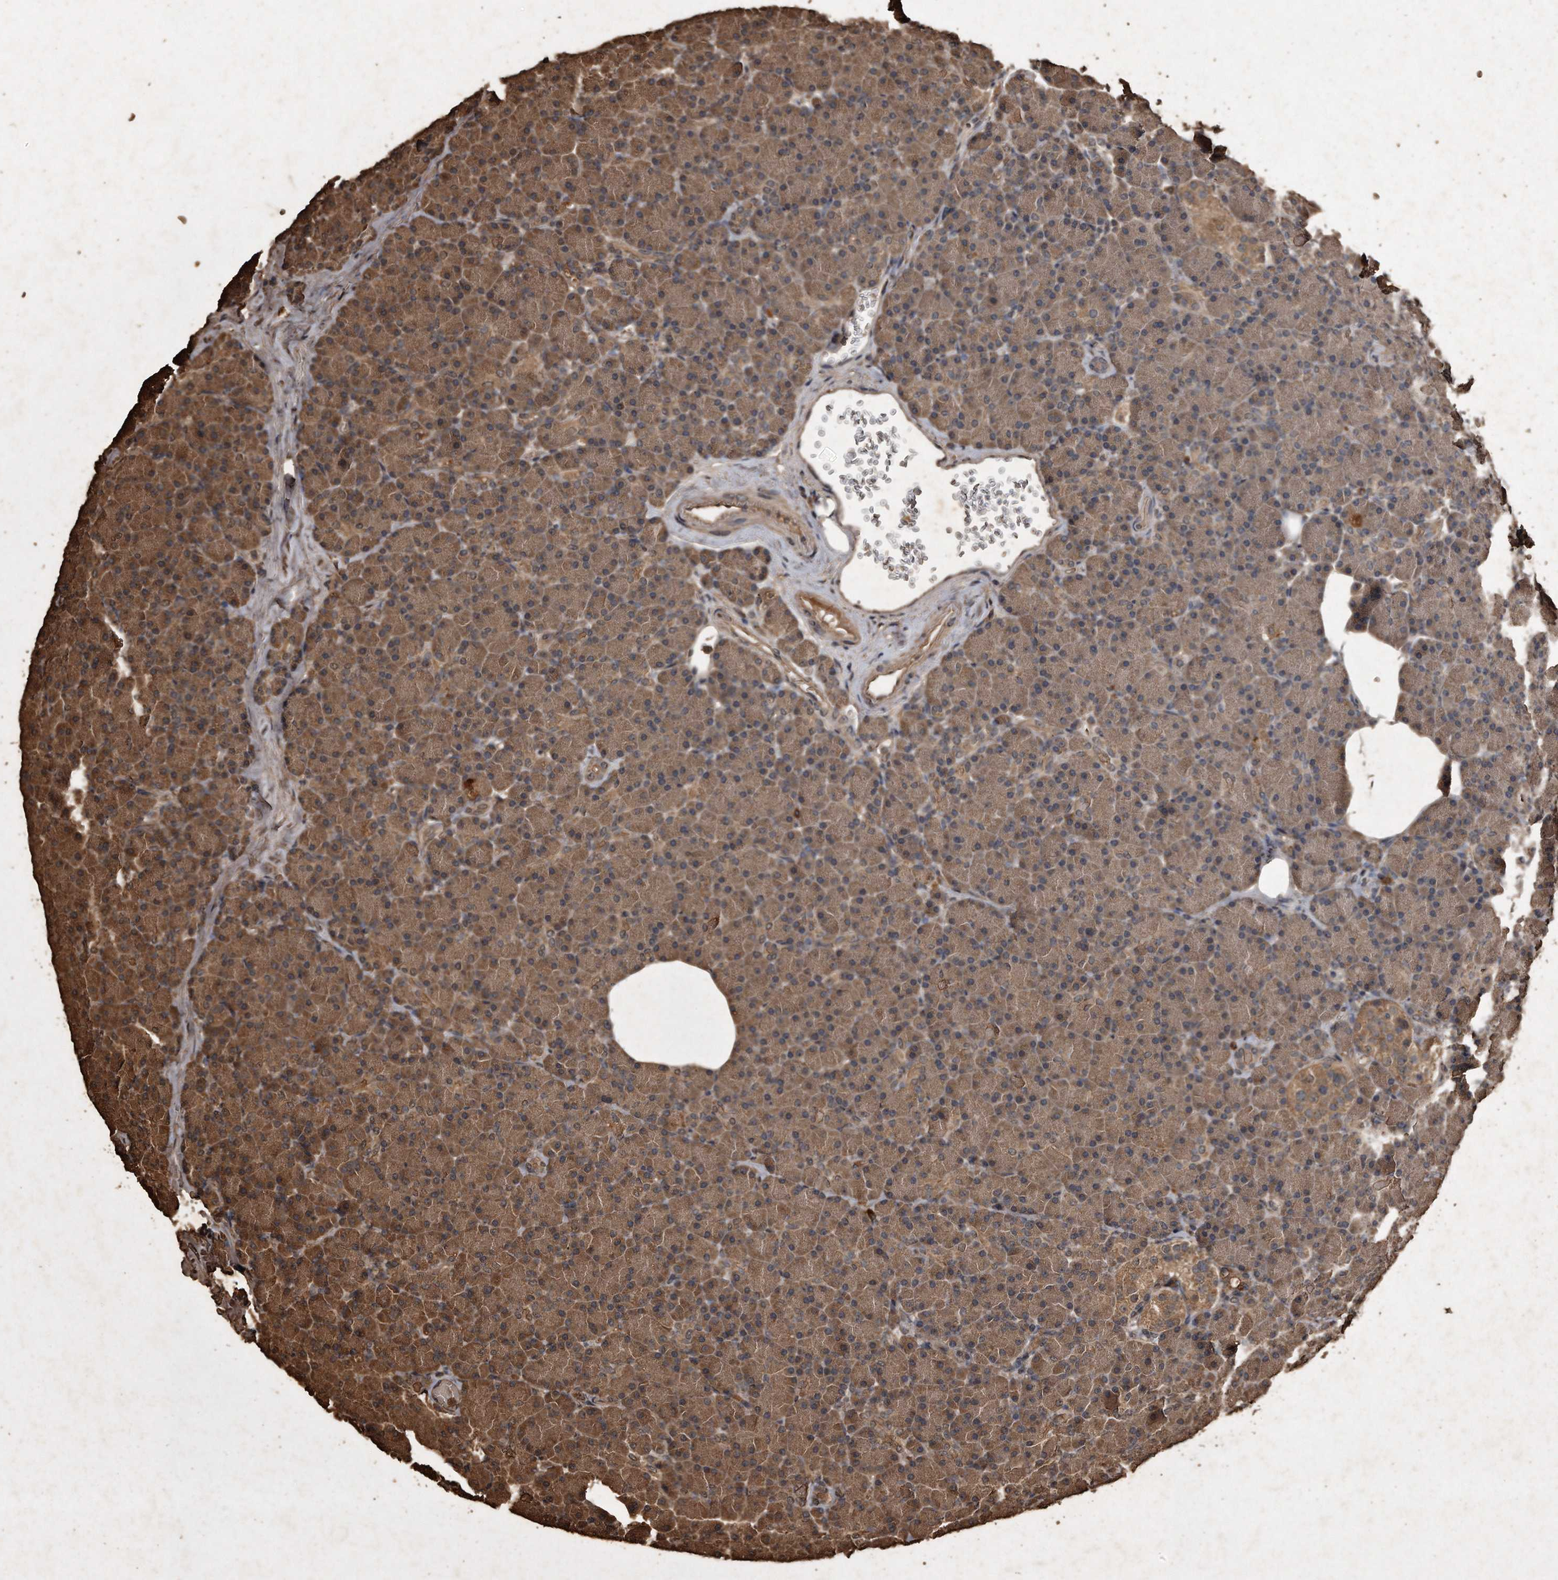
{"staining": {"intensity": "moderate", "quantity": ">75%", "location": "cytoplasmic/membranous"}, "tissue": "pancreas", "cell_type": "Exocrine glandular cells", "image_type": "normal", "snomed": [{"axis": "morphology", "description": "Normal tissue, NOS"}, {"axis": "topography", "description": "Pancreas"}], "caption": "Immunohistochemistry (IHC) micrograph of benign human pancreas stained for a protein (brown), which exhibits medium levels of moderate cytoplasmic/membranous staining in approximately >75% of exocrine glandular cells.", "gene": "CFLAR", "patient": {"sex": "female", "age": 43}}